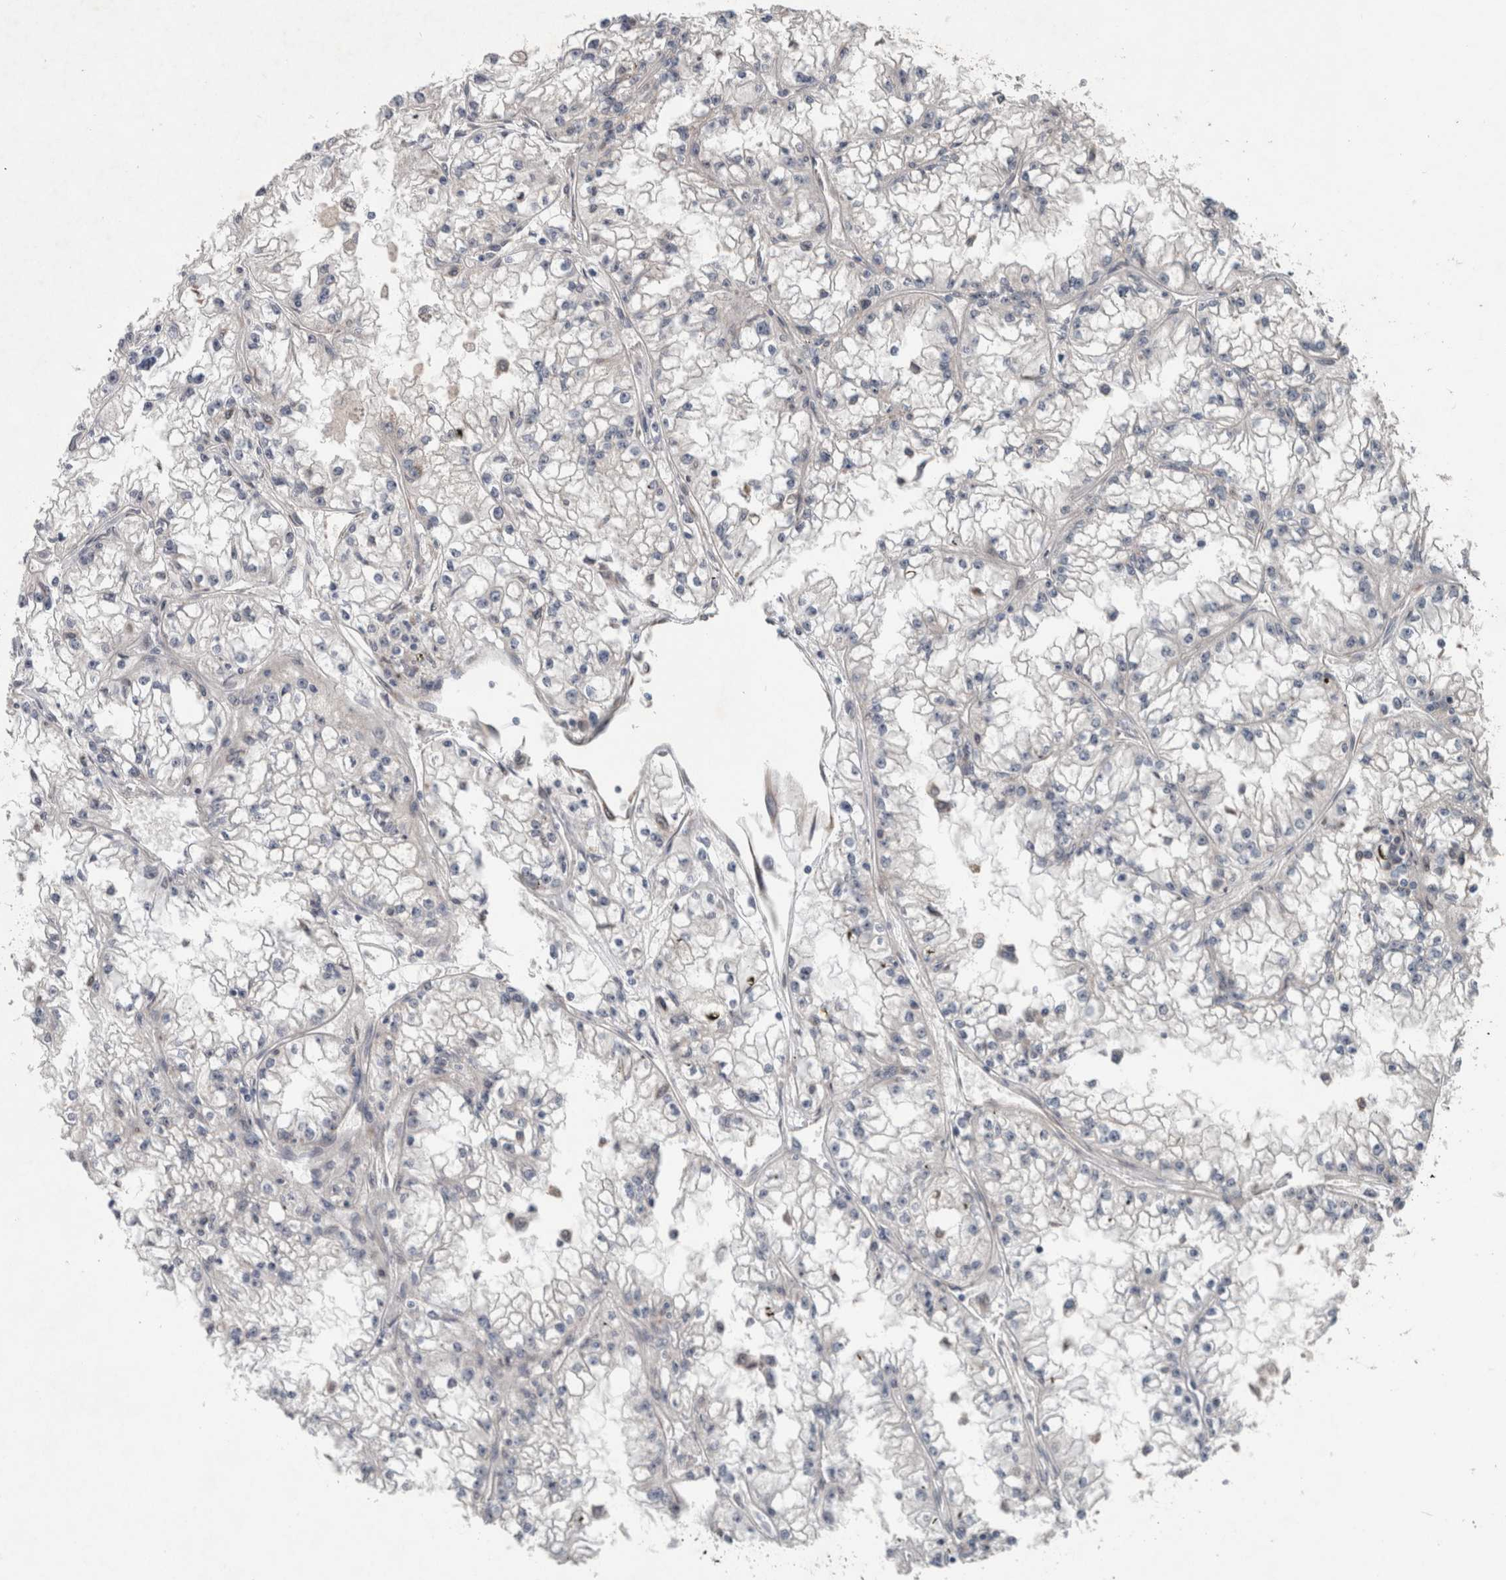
{"staining": {"intensity": "negative", "quantity": "none", "location": "none"}, "tissue": "renal cancer", "cell_type": "Tumor cells", "image_type": "cancer", "snomed": [{"axis": "morphology", "description": "Adenocarcinoma, NOS"}, {"axis": "topography", "description": "Kidney"}], "caption": "High power microscopy image of an immunohistochemistry photomicrograph of renal adenocarcinoma, revealing no significant expression in tumor cells.", "gene": "GIMAP6", "patient": {"sex": "male", "age": 56}}